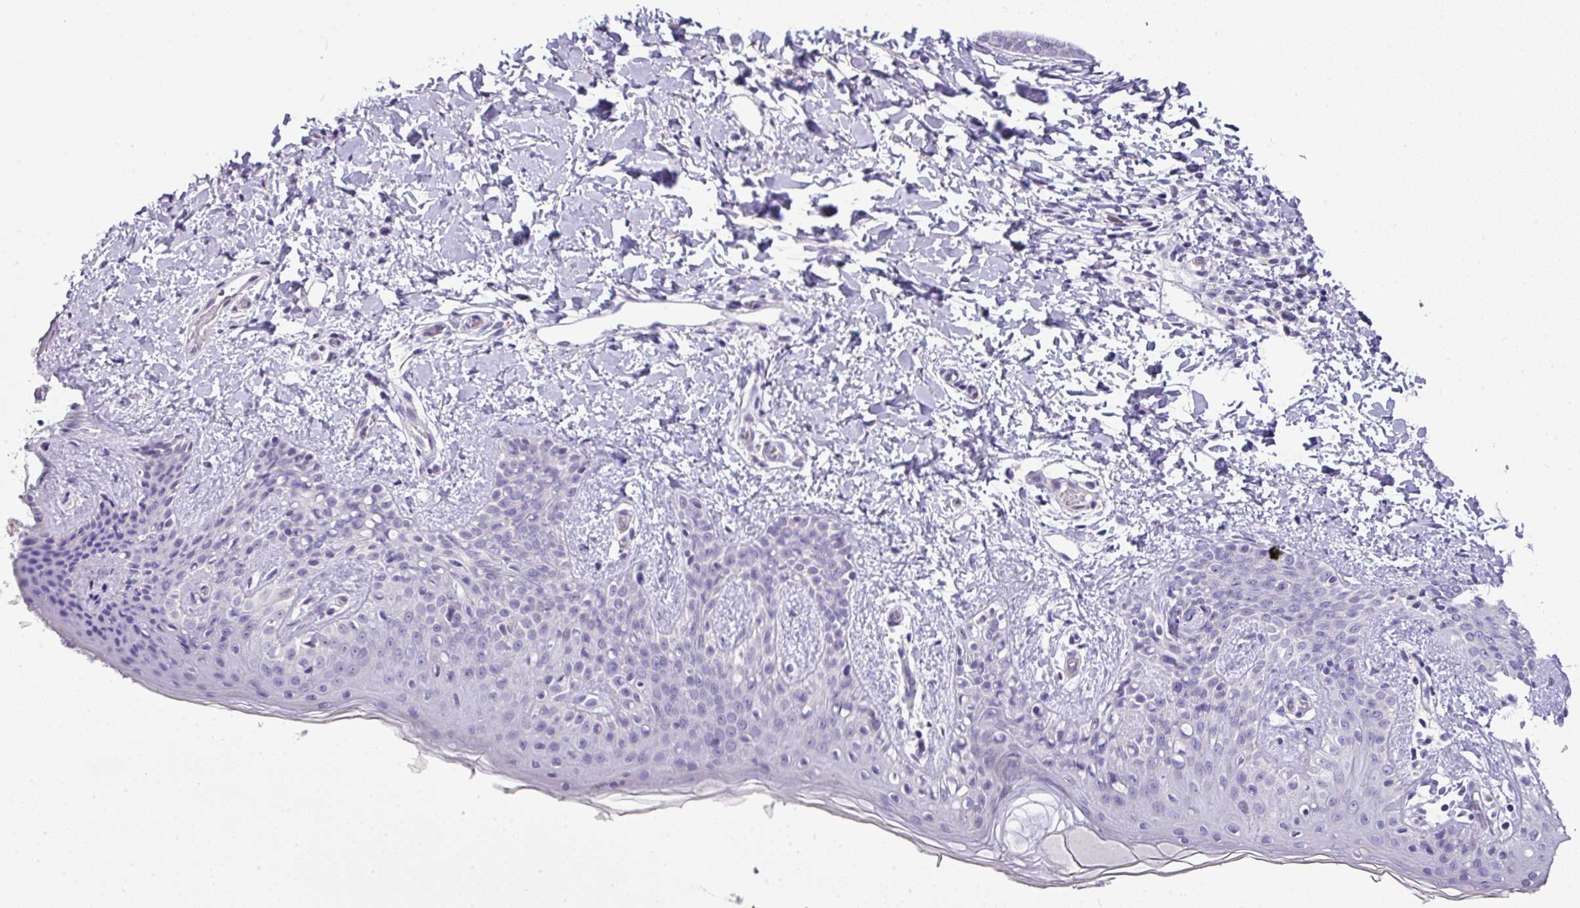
{"staining": {"intensity": "negative", "quantity": "none", "location": "none"}, "tissue": "skin", "cell_type": "Fibroblasts", "image_type": "normal", "snomed": [{"axis": "morphology", "description": "Normal tissue, NOS"}, {"axis": "topography", "description": "Skin"}], "caption": "Fibroblasts are negative for protein expression in normal human skin. Brightfield microscopy of immunohistochemistry (IHC) stained with DAB (3,3'-diaminobenzidine) (brown) and hematoxylin (blue), captured at high magnification.", "gene": "GCG", "patient": {"sex": "male", "age": 16}}